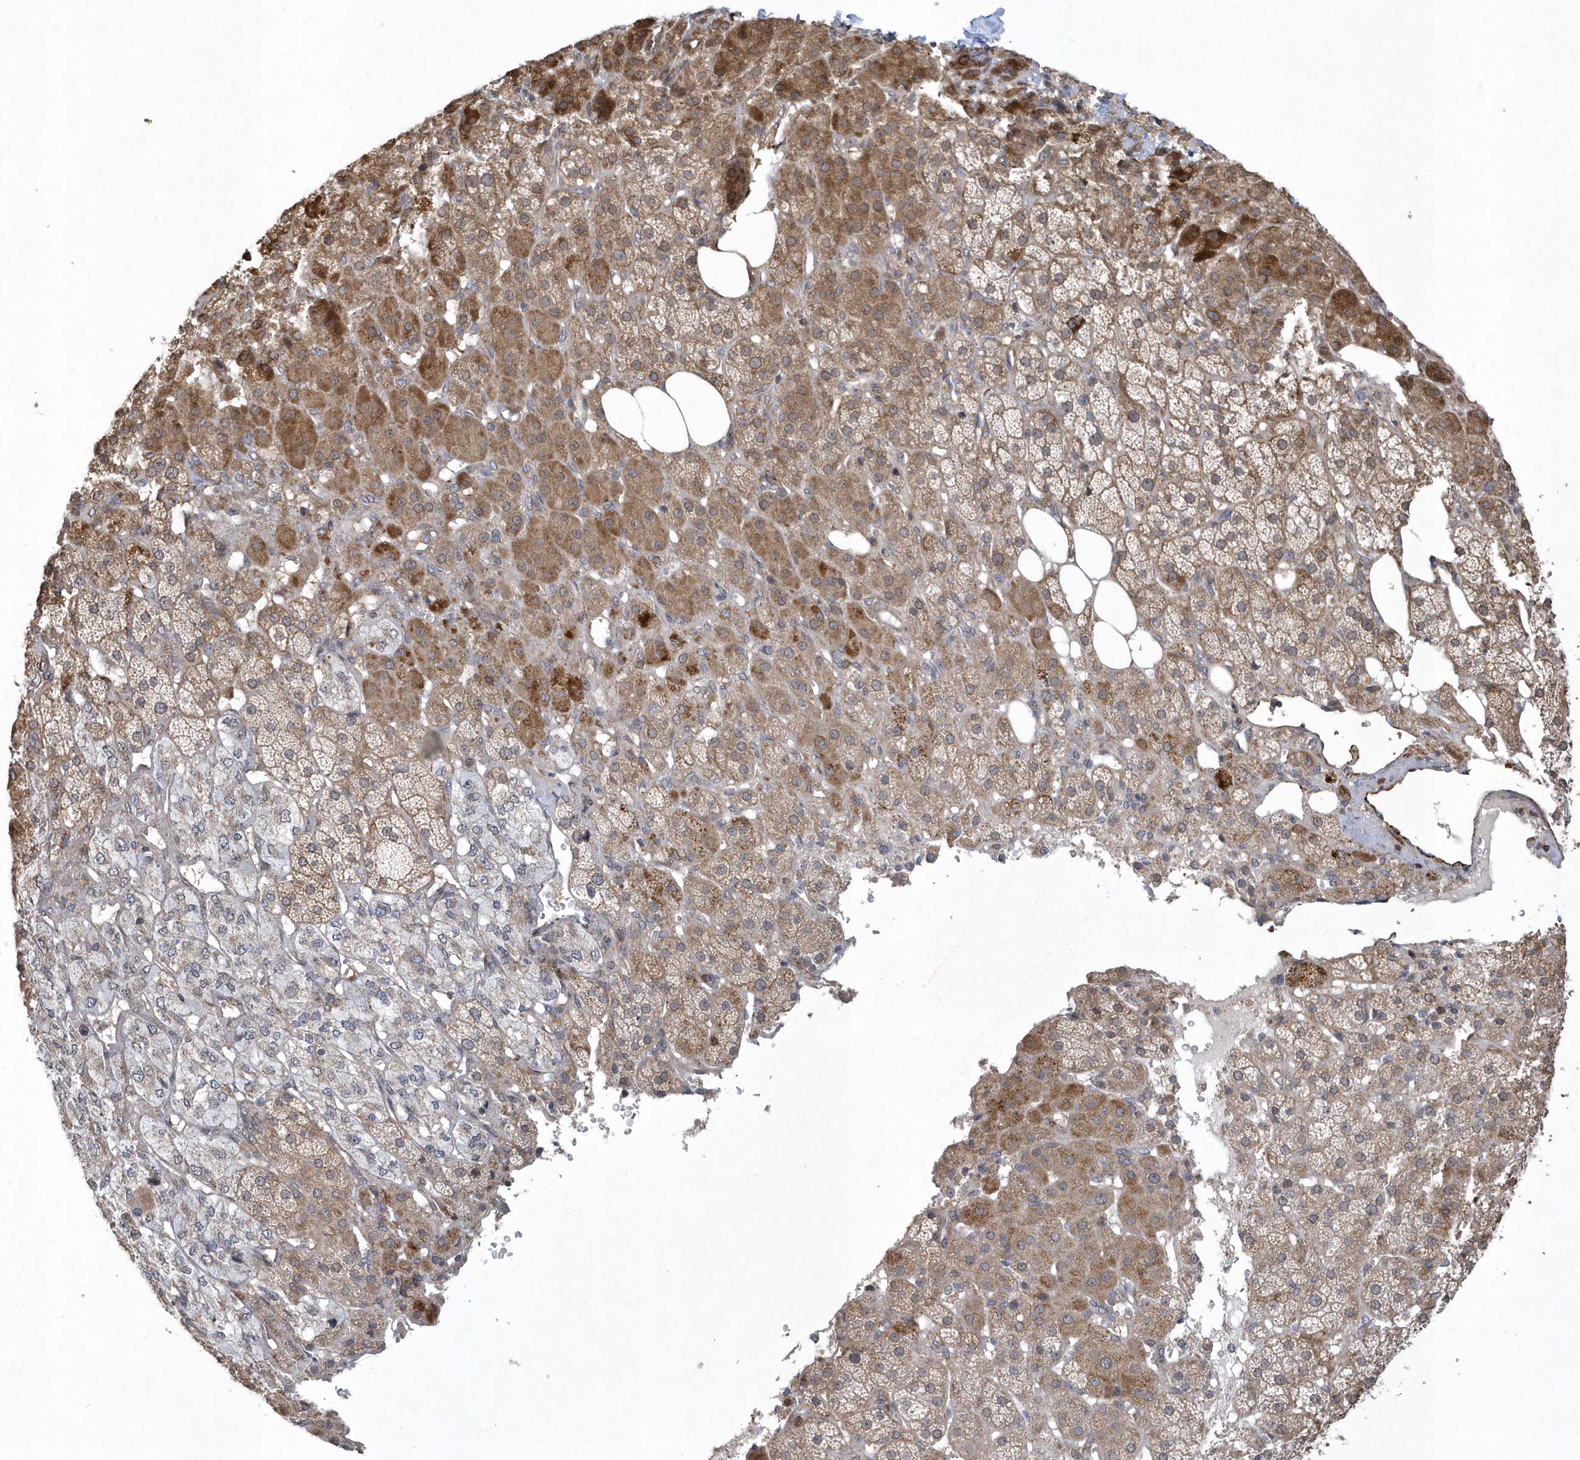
{"staining": {"intensity": "moderate", "quantity": ">75%", "location": "cytoplasmic/membranous"}, "tissue": "adrenal gland", "cell_type": "Glandular cells", "image_type": "normal", "snomed": [{"axis": "morphology", "description": "Normal tissue, NOS"}, {"axis": "topography", "description": "Adrenal gland"}], "caption": "A medium amount of moderate cytoplasmic/membranous positivity is identified in about >75% of glandular cells in benign adrenal gland.", "gene": "N4BP2", "patient": {"sex": "female", "age": 57}}